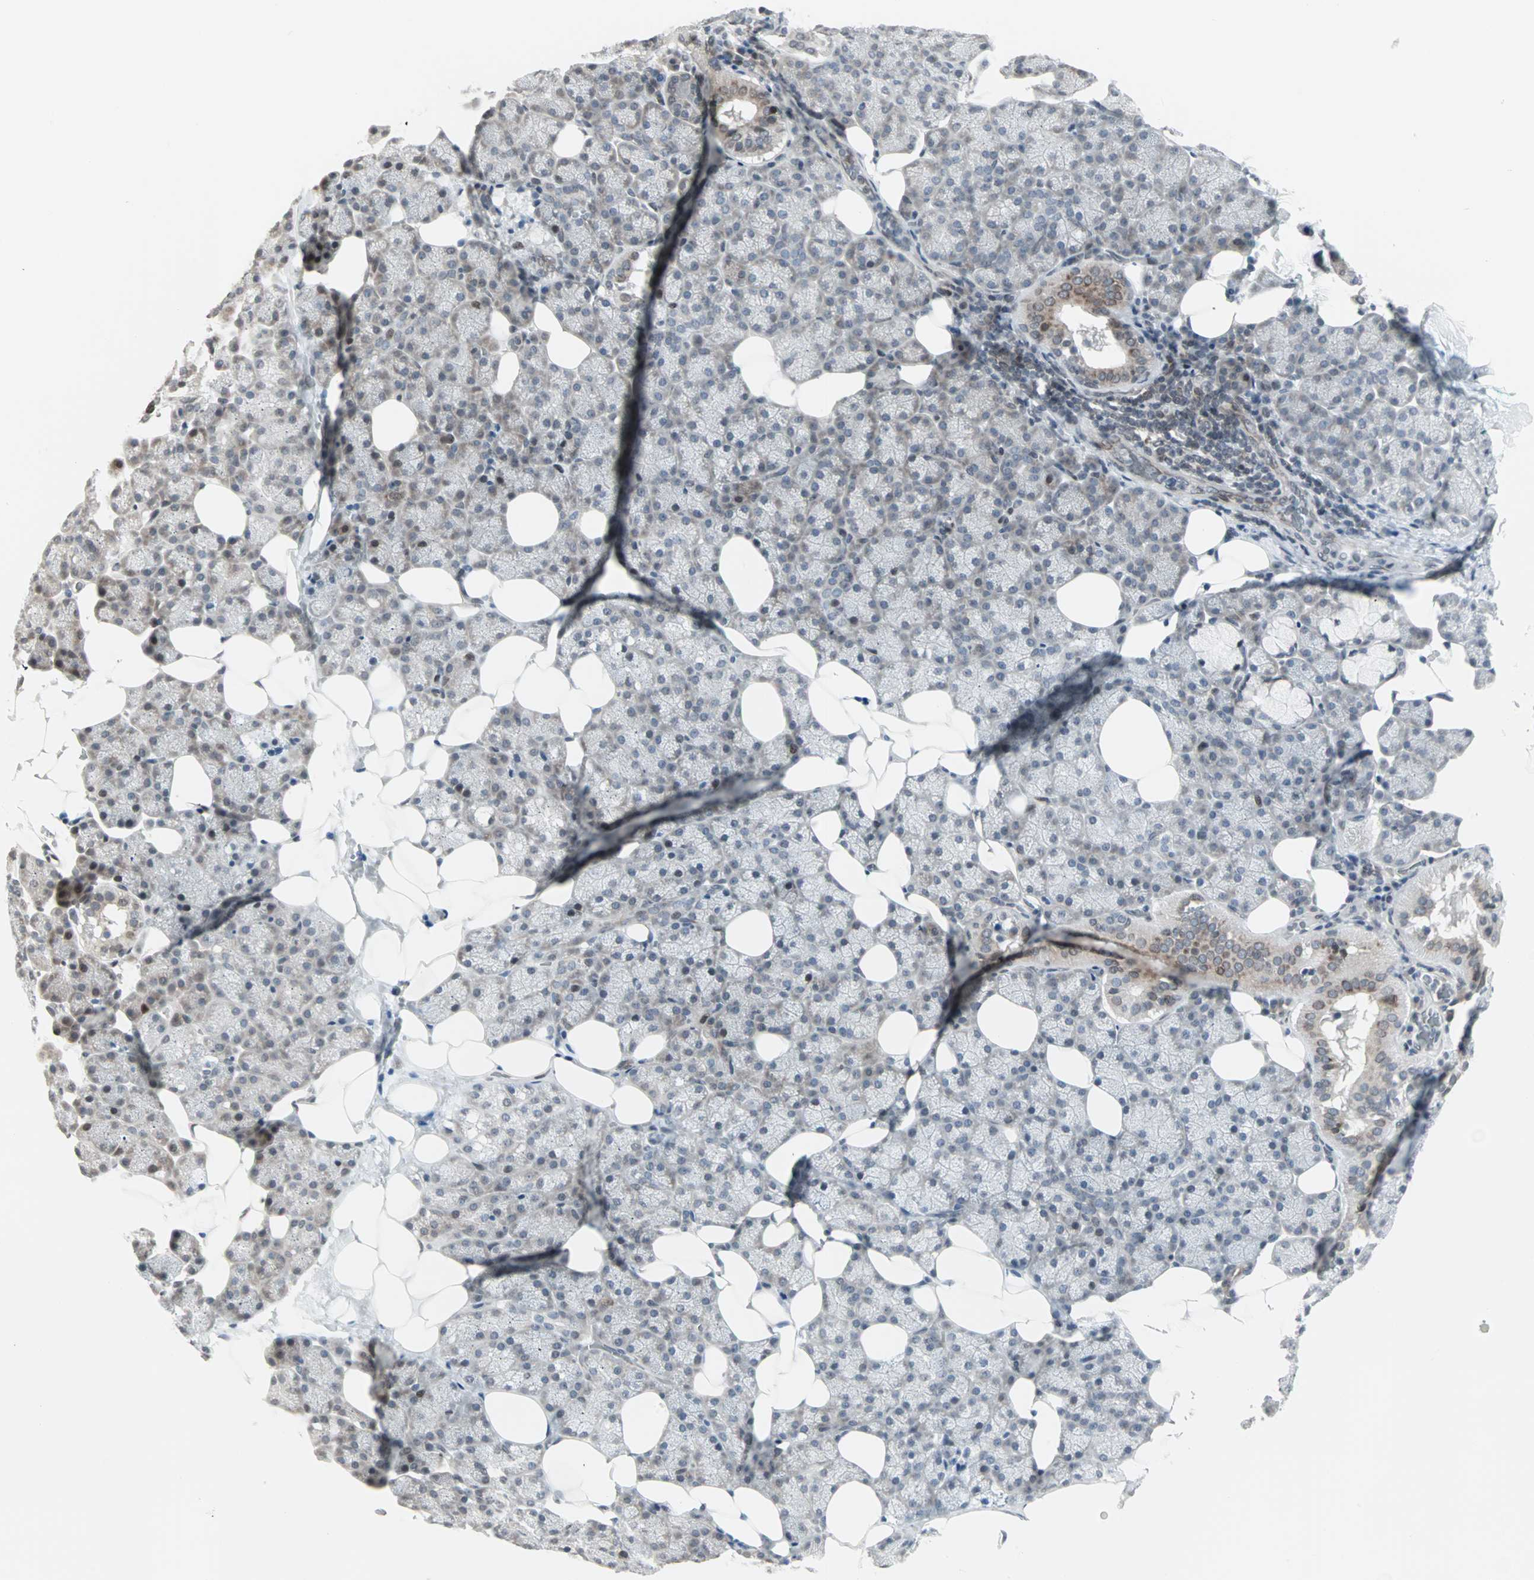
{"staining": {"intensity": "moderate", "quantity": "<25%", "location": "cytoplasmic/membranous,nuclear"}, "tissue": "salivary gland", "cell_type": "Glandular cells", "image_type": "normal", "snomed": [{"axis": "morphology", "description": "Normal tissue, NOS"}, {"axis": "topography", "description": "Lymph node"}, {"axis": "topography", "description": "Salivary gland"}], "caption": "Human salivary gland stained for a protein (brown) shows moderate cytoplasmic/membranous,nuclear positive staining in about <25% of glandular cells.", "gene": "CBLC", "patient": {"sex": "male", "age": 8}}